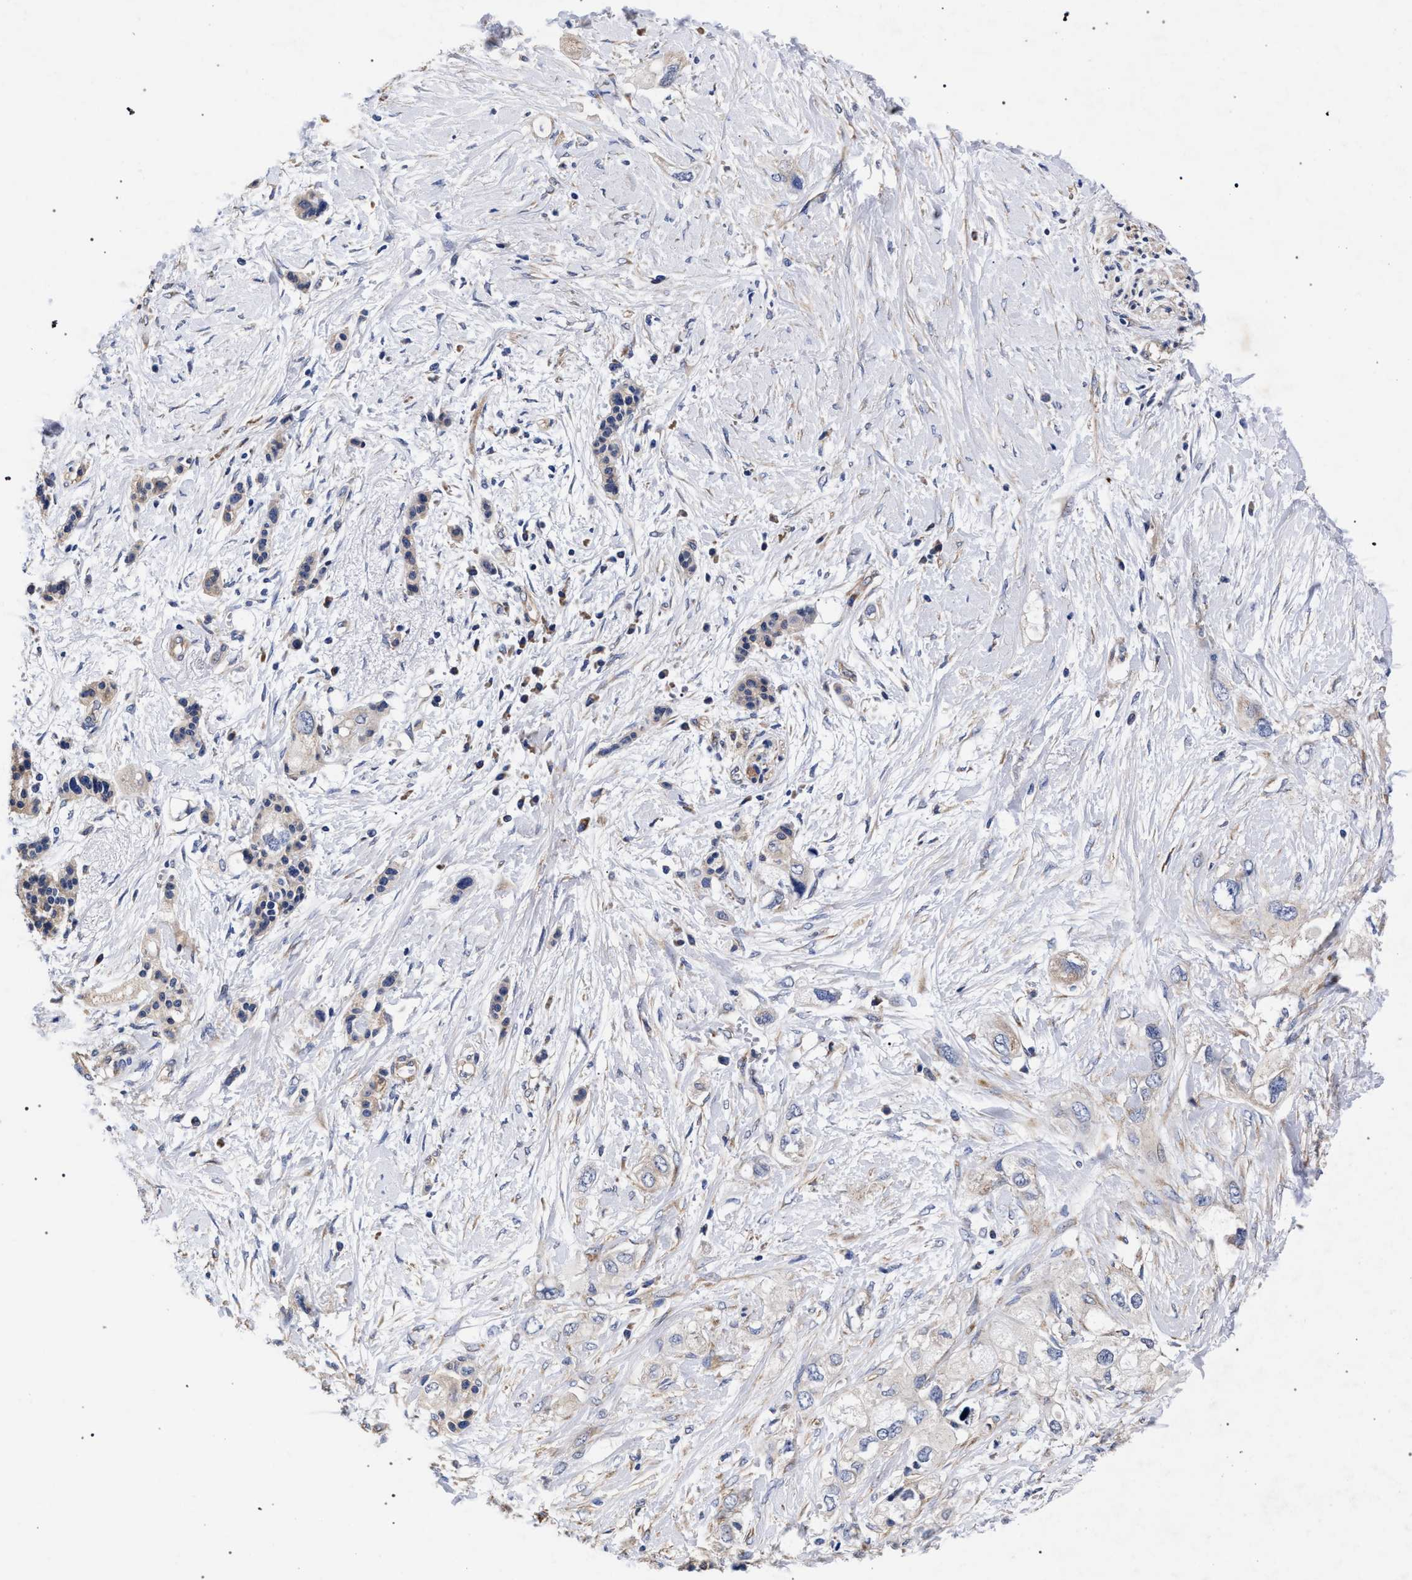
{"staining": {"intensity": "weak", "quantity": "25%-75%", "location": "cytoplasmic/membranous"}, "tissue": "pancreatic cancer", "cell_type": "Tumor cells", "image_type": "cancer", "snomed": [{"axis": "morphology", "description": "Adenocarcinoma, NOS"}, {"axis": "topography", "description": "Pancreas"}], "caption": "Immunohistochemistry (IHC) (DAB) staining of pancreatic cancer reveals weak cytoplasmic/membranous protein positivity in about 25%-75% of tumor cells.", "gene": "CFAP95", "patient": {"sex": "female", "age": 56}}